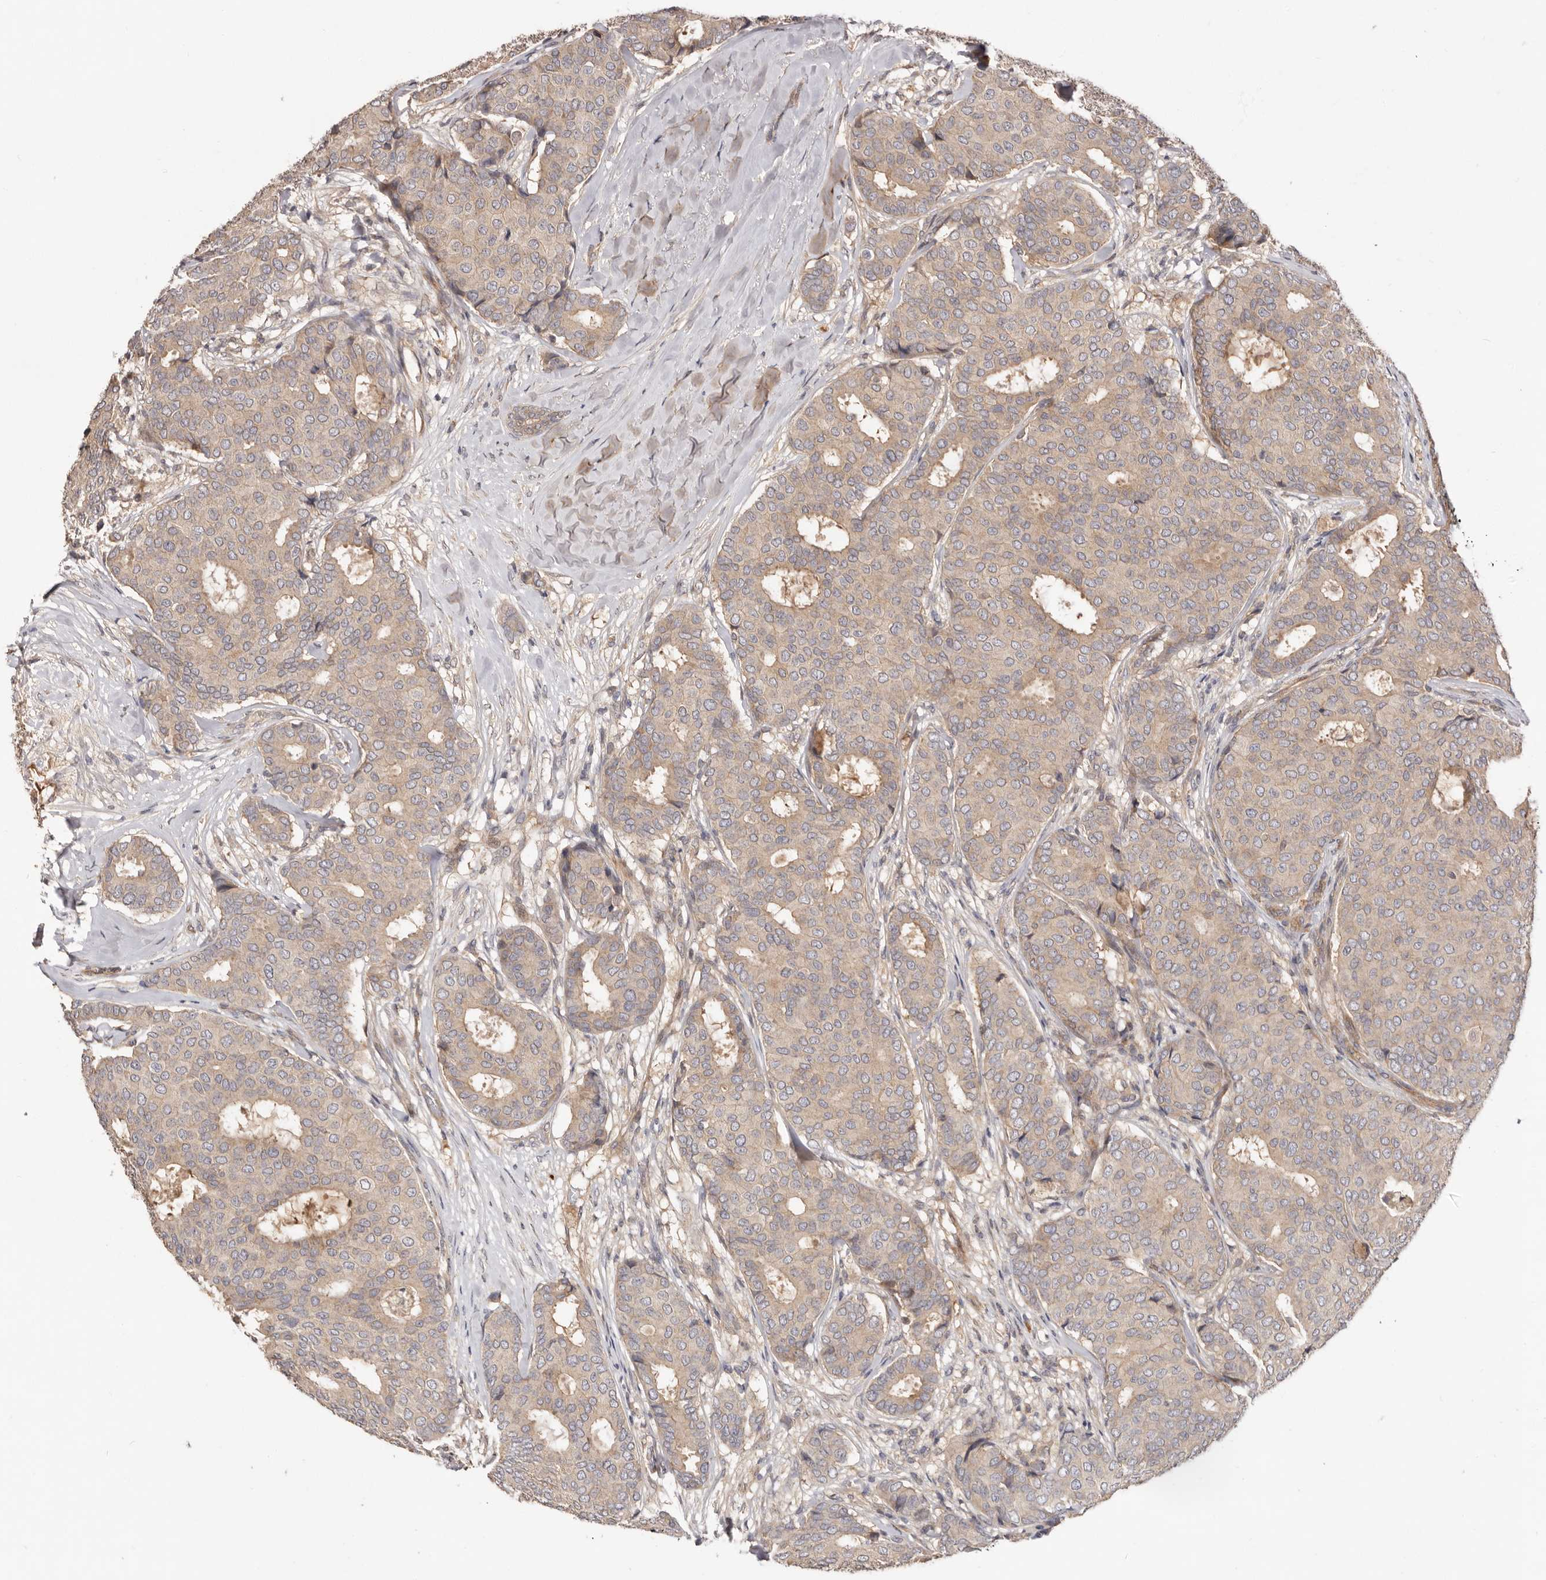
{"staining": {"intensity": "weak", "quantity": ">75%", "location": "cytoplasmic/membranous"}, "tissue": "breast cancer", "cell_type": "Tumor cells", "image_type": "cancer", "snomed": [{"axis": "morphology", "description": "Duct carcinoma"}, {"axis": "topography", "description": "Breast"}], "caption": "Weak cytoplasmic/membranous positivity for a protein is appreciated in approximately >75% of tumor cells of breast cancer using immunohistochemistry.", "gene": "DOP1A", "patient": {"sex": "female", "age": 75}}